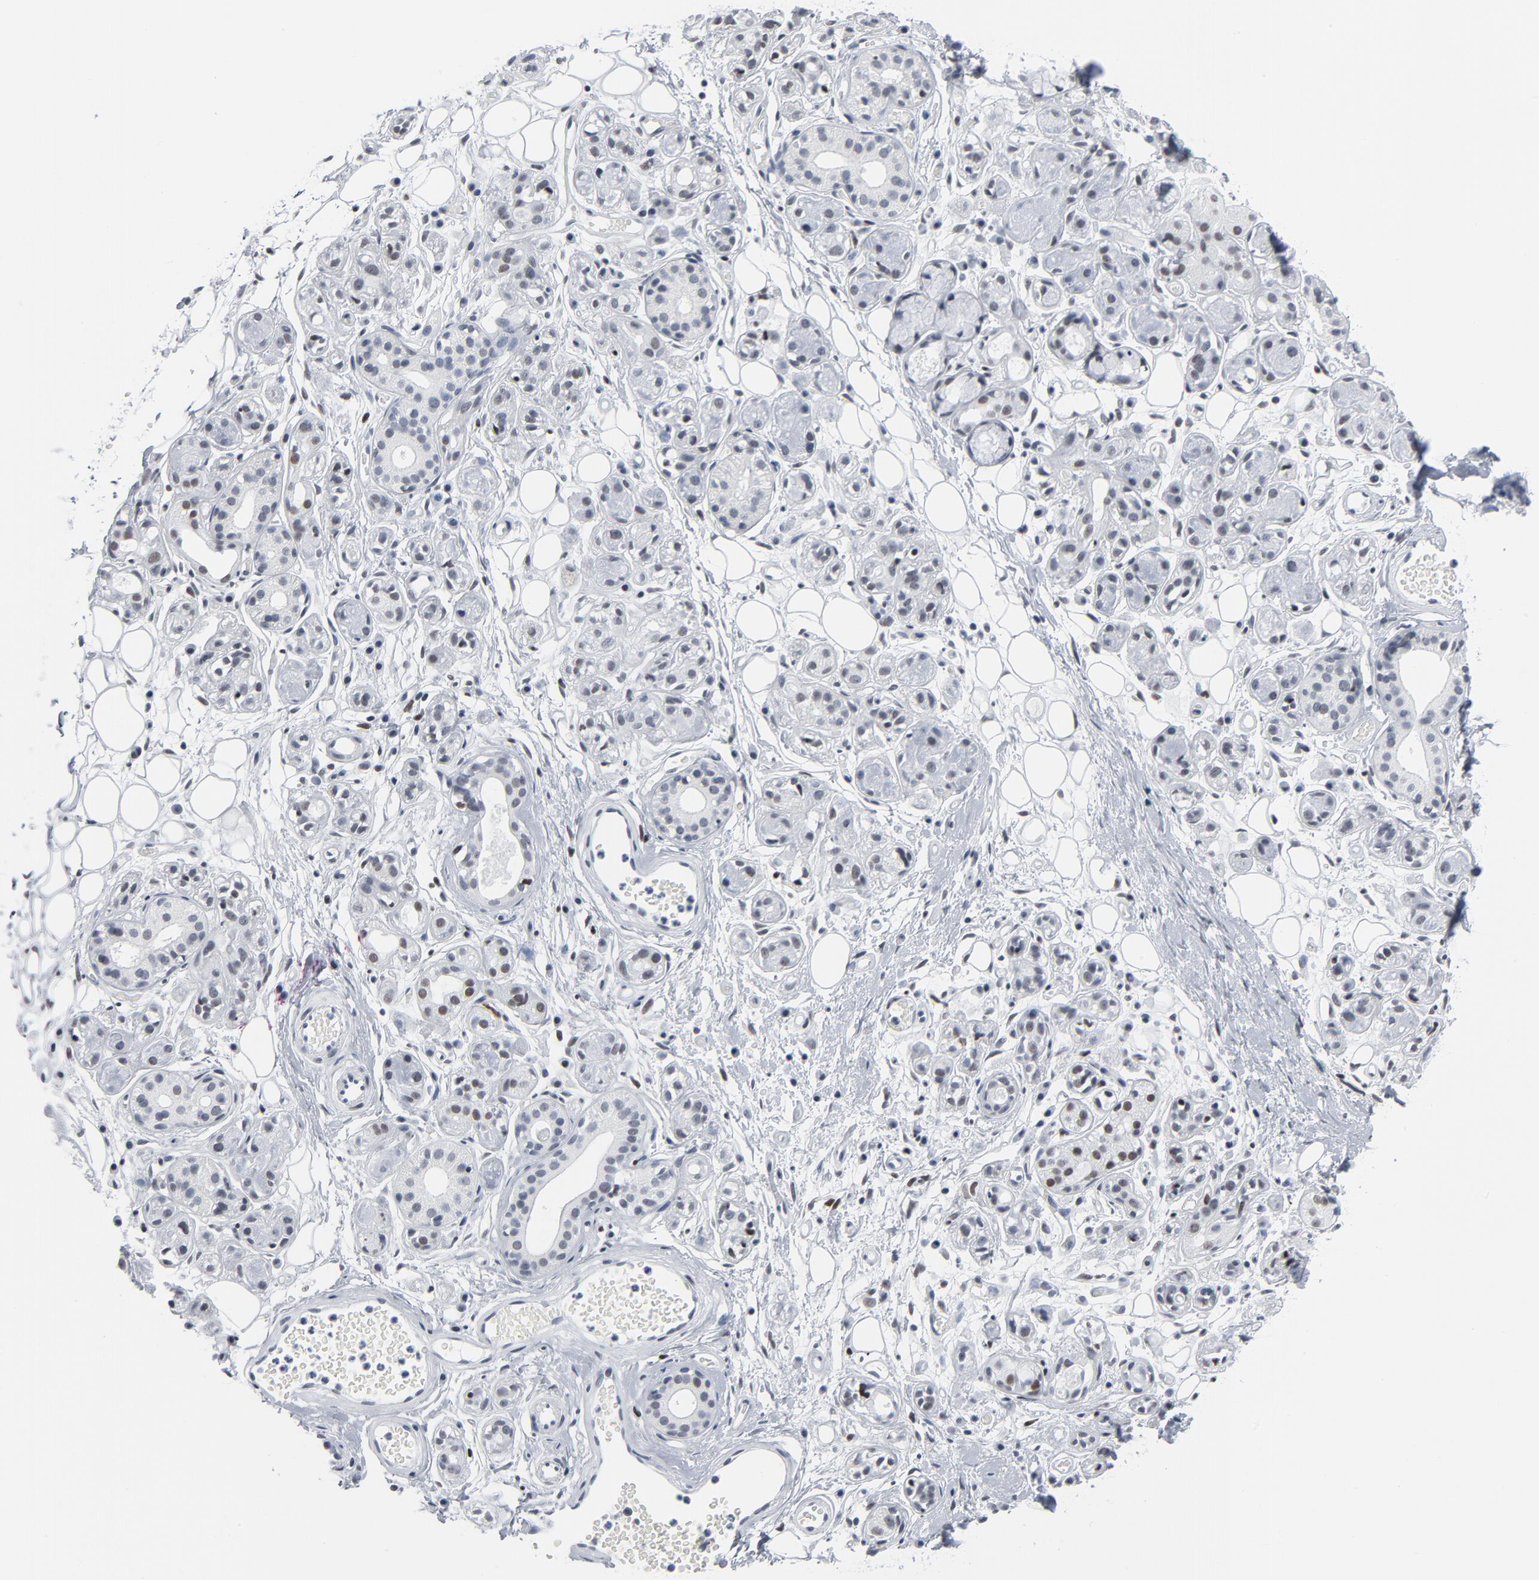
{"staining": {"intensity": "weak", "quantity": "<25%", "location": "nuclear"}, "tissue": "salivary gland", "cell_type": "Glandular cells", "image_type": "normal", "snomed": [{"axis": "morphology", "description": "Normal tissue, NOS"}, {"axis": "topography", "description": "Salivary gland"}], "caption": "Immunohistochemistry (IHC) histopathology image of normal salivary gland stained for a protein (brown), which exhibits no staining in glandular cells.", "gene": "SIRT1", "patient": {"sex": "male", "age": 54}}